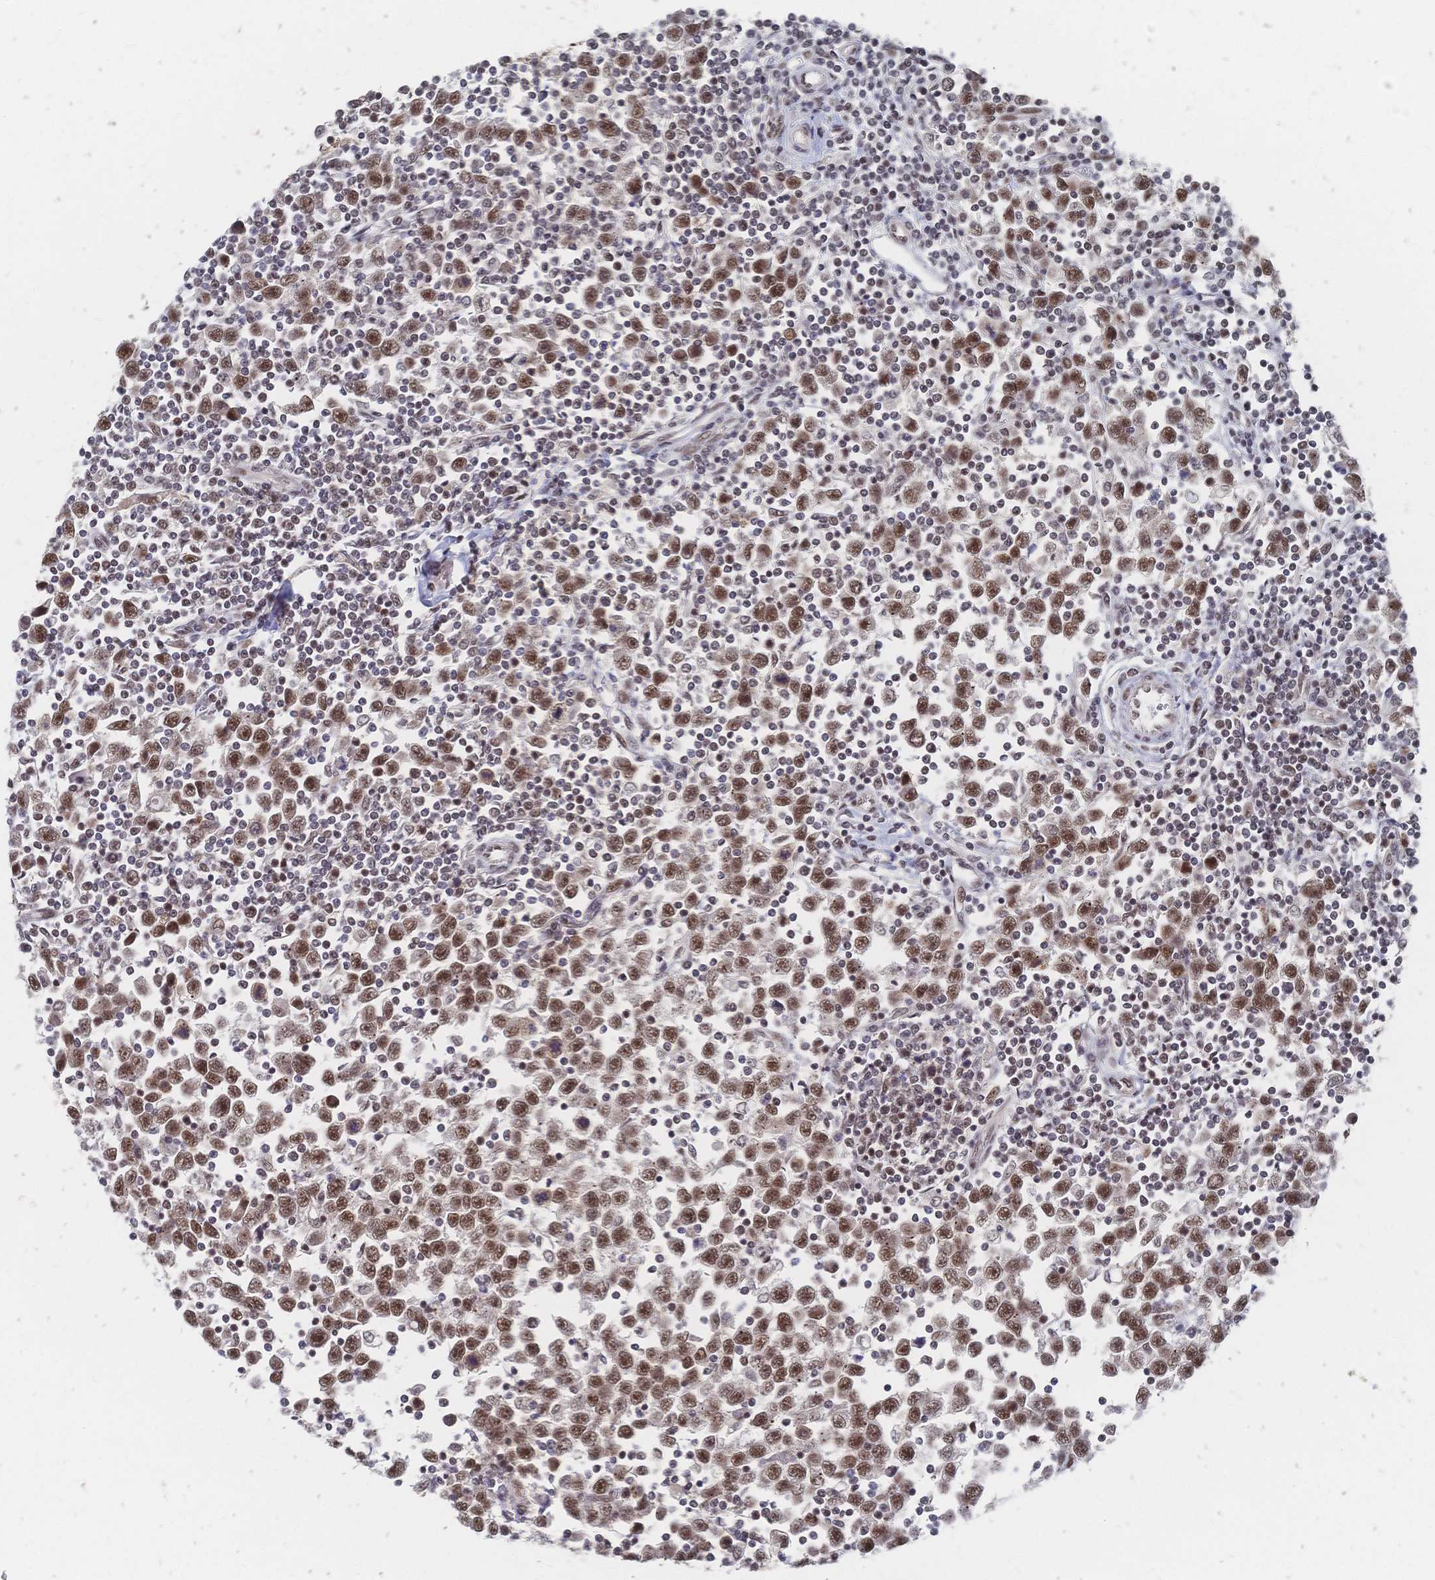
{"staining": {"intensity": "moderate", "quantity": ">75%", "location": "nuclear"}, "tissue": "testis cancer", "cell_type": "Tumor cells", "image_type": "cancer", "snomed": [{"axis": "morphology", "description": "Seminoma, NOS"}, {"axis": "topography", "description": "Testis"}], "caption": "IHC image of neoplastic tissue: human testis cancer (seminoma) stained using immunohistochemistry (IHC) demonstrates medium levels of moderate protein expression localized specifically in the nuclear of tumor cells, appearing as a nuclear brown color.", "gene": "NELFA", "patient": {"sex": "male", "age": 34}}